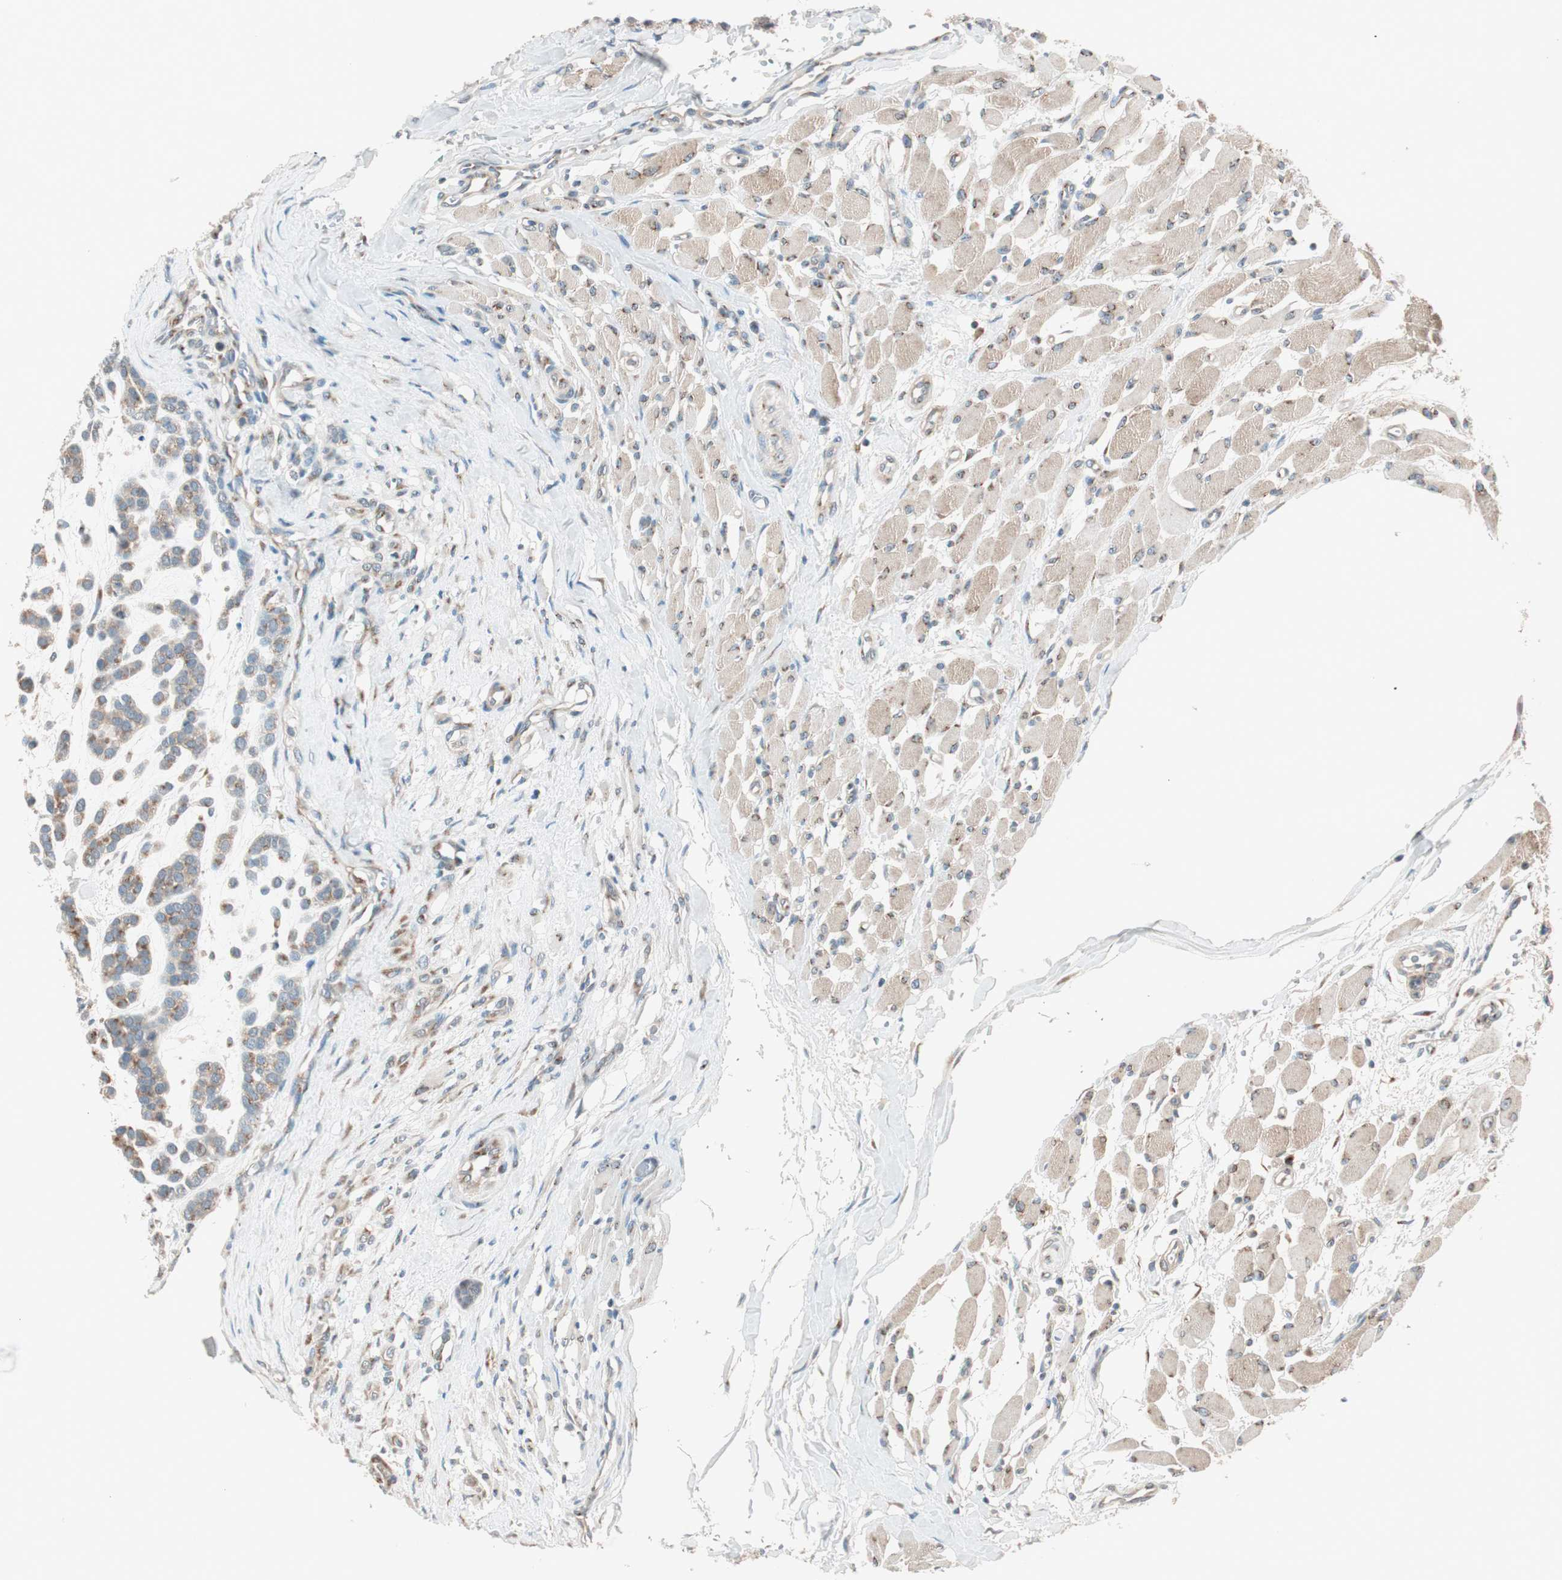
{"staining": {"intensity": "moderate", "quantity": "25%-75%", "location": "cytoplasmic/membranous"}, "tissue": "head and neck cancer", "cell_type": "Tumor cells", "image_type": "cancer", "snomed": [{"axis": "morphology", "description": "Adenocarcinoma, NOS"}, {"axis": "morphology", "description": "Adenoma, NOS"}, {"axis": "topography", "description": "Head-Neck"}], "caption": "Protein expression by immunohistochemistry (IHC) shows moderate cytoplasmic/membranous staining in approximately 25%-75% of tumor cells in head and neck cancer (adenoma).", "gene": "SEC16A", "patient": {"sex": "female", "age": 55}}